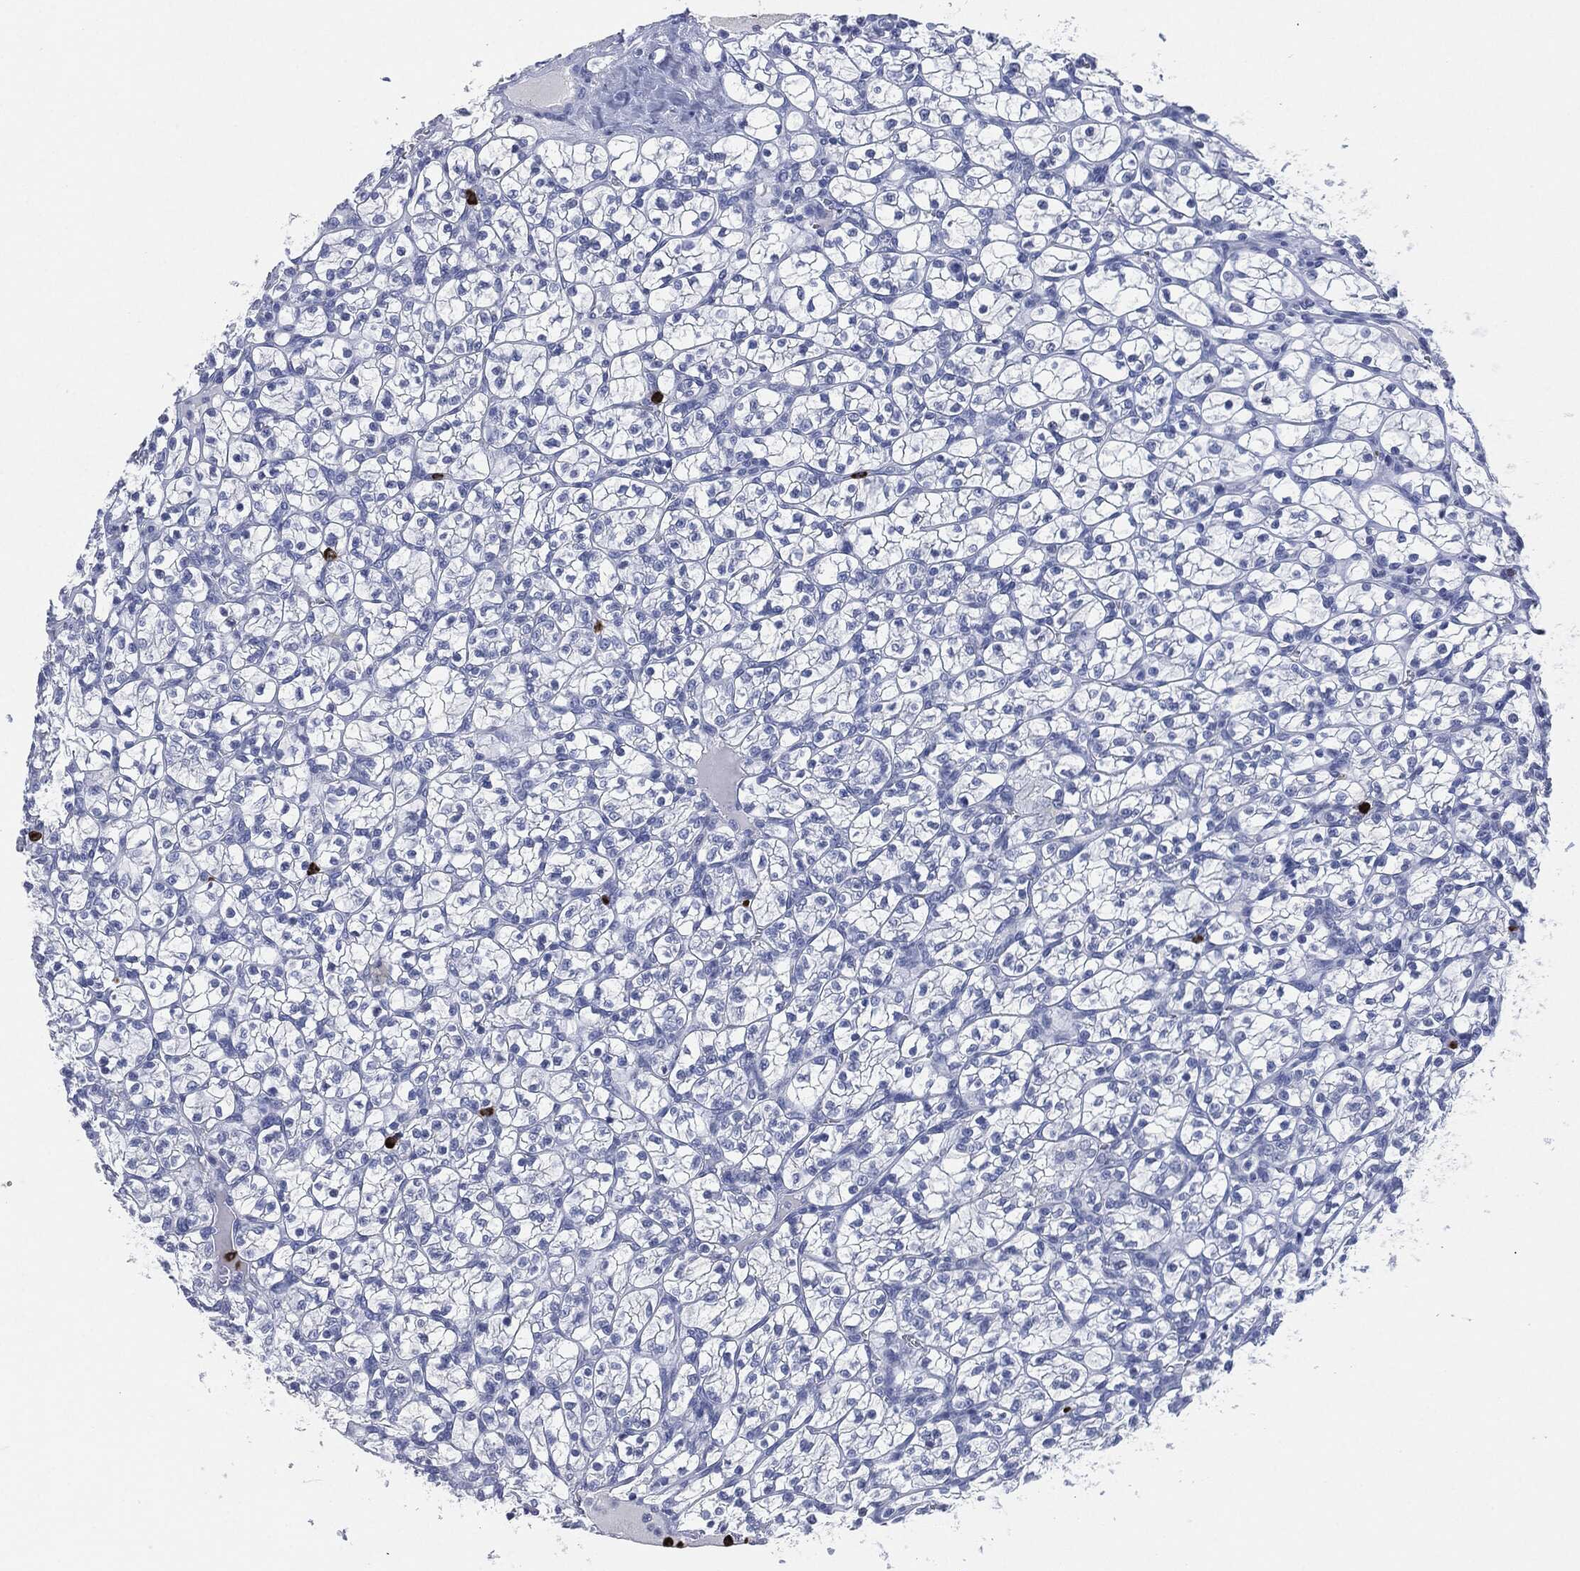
{"staining": {"intensity": "negative", "quantity": "none", "location": "none"}, "tissue": "renal cancer", "cell_type": "Tumor cells", "image_type": "cancer", "snomed": [{"axis": "morphology", "description": "Adenocarcinoma, NOS"}, {"axis": "topography", "description": "Kidney"}], "caption": "This histopathology image is of renal cancer (adenocarcinoma) stained with IHC to label a protein in brown with the nuclei are counter-stained blue. There is no expression in tumor cells. (DAB (3,3'-diaminobenzidine) immunohistochemistry (IHC), high magnification).", "gene": "CEACAM8", "patient": {"sex": "female", "age": 89}}